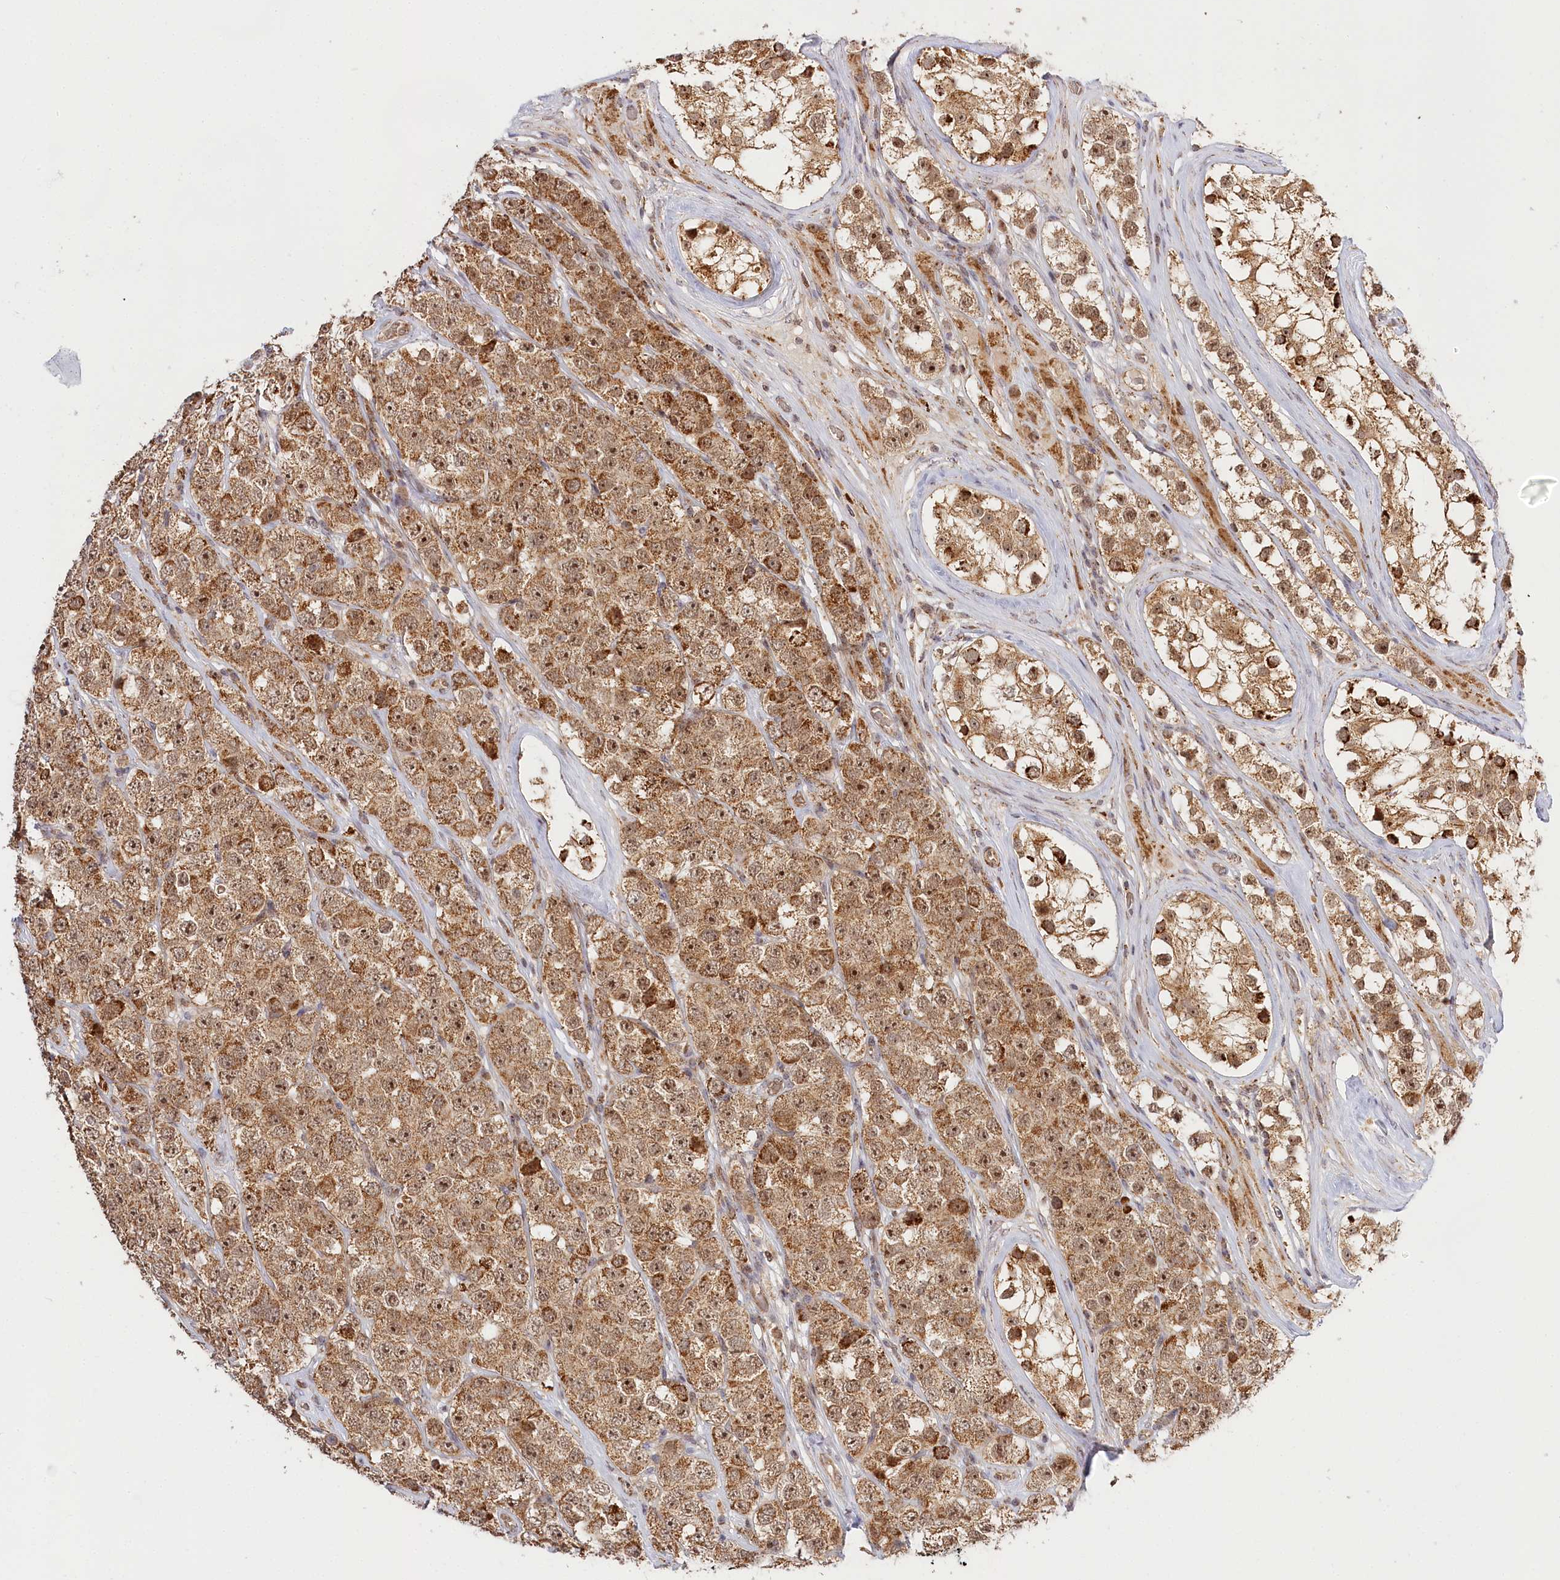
{"staining": {"intensity": "moderate", "quantity": ">75%", "location": "cytoplasmic/membranous,nuclear"}, "tissue": "testis cancer", "cell_type": "Tumor cells", "image_type": "cancer", "snomed": [{"axis": "morphology", "description": "Seminoma, NOS"}, {"axis": "topography", "description": "Testis"}], "caption": "Tumor cells exhibit medium levels of moderate cytoplasmic/membranous and nuclear positivity in approximately >75% of cells in testis cancer (seminoma).", "gene": "RTN4IP1", "patient": {"sex": "male", "age": 28}}